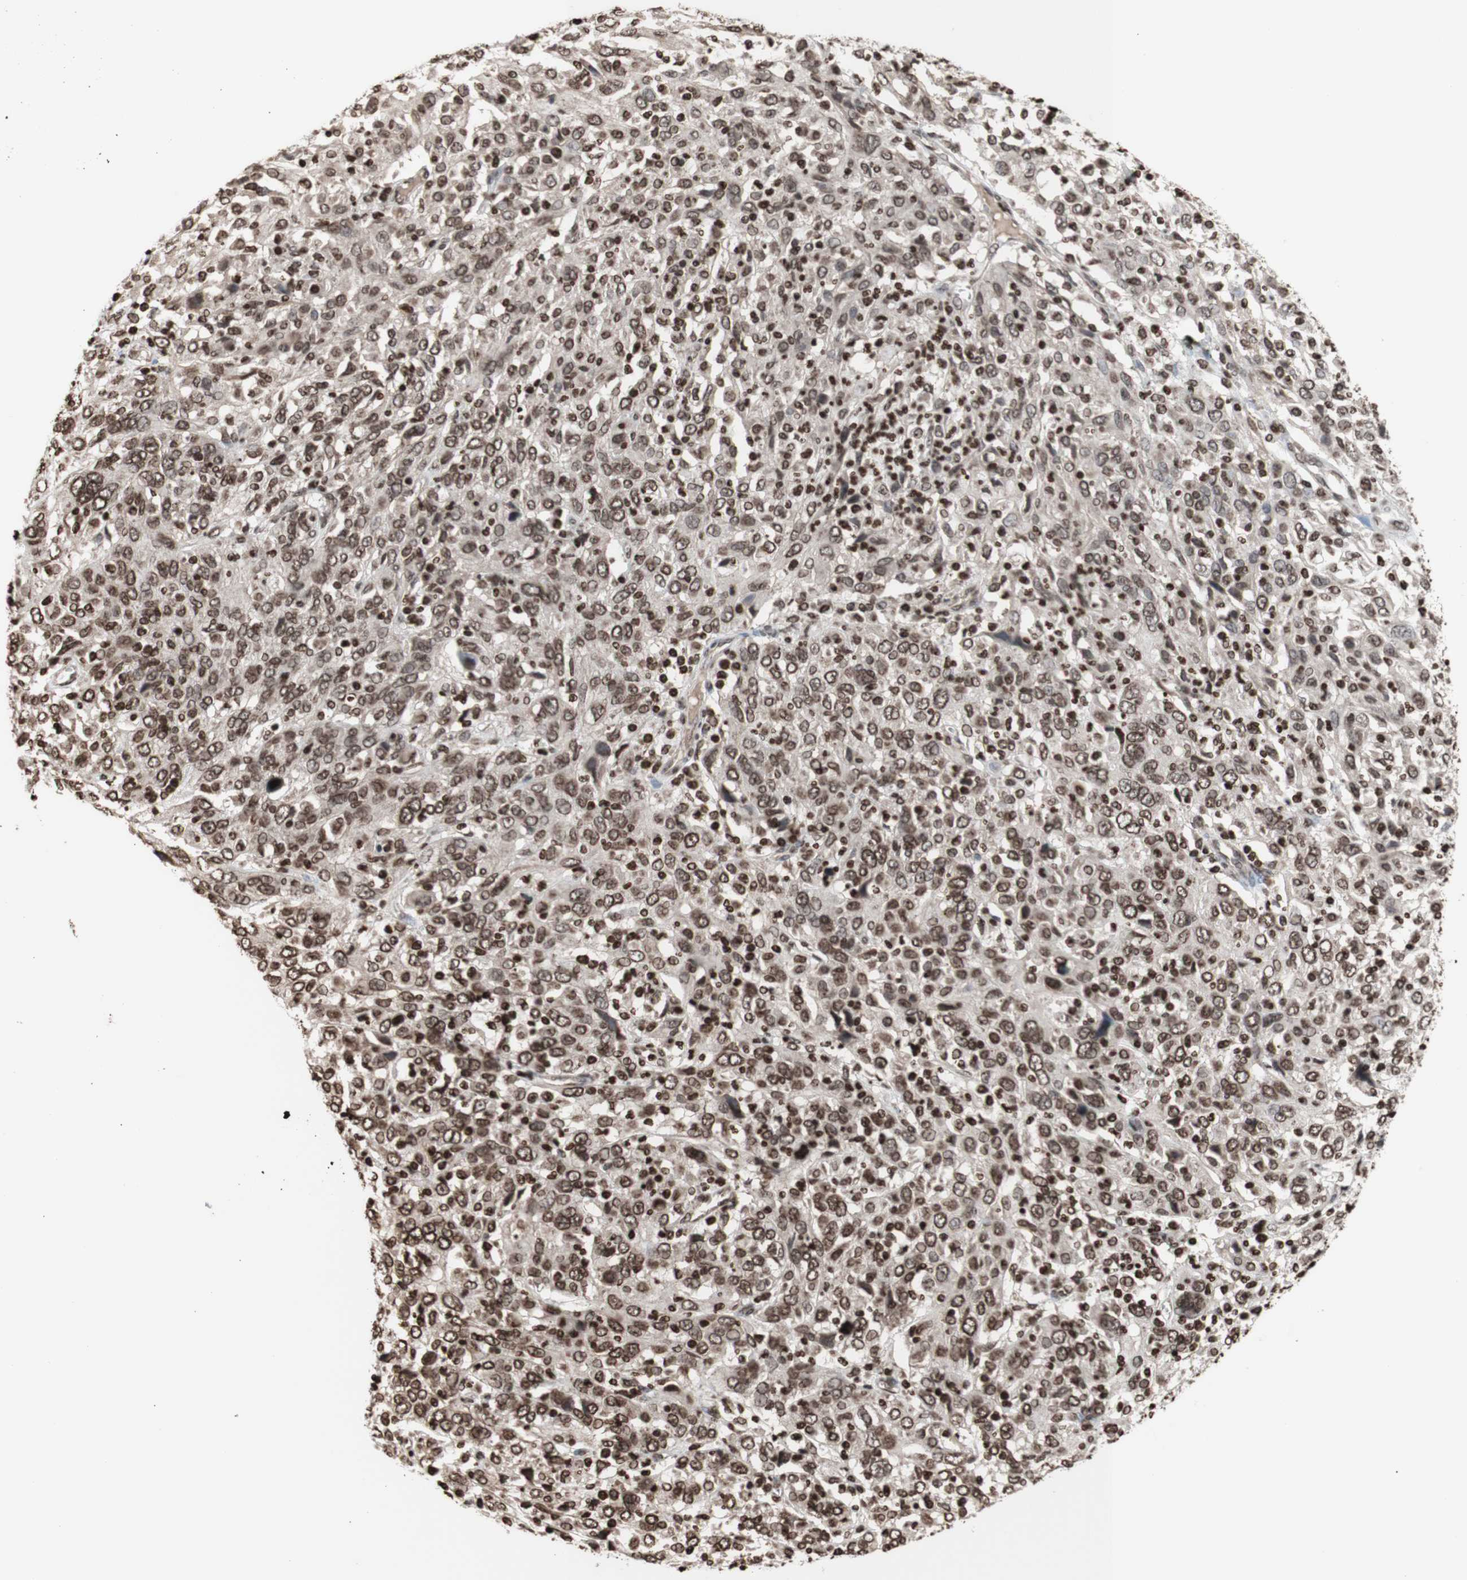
{"staining": {"intensity": "moderate", "quantity": ">75%", "location": "cytoplasmic/membranous,nuclear"}, "tissue": "cervical cancer", "cell_type": "Tumor cells", "image_type": "cancer", "snomed": [{"axis": "morphology", "description": "Squamous cell carcinoma, NOS"}, {"axis": "topography", "description": "Cervix"}], "caption": "DAB immunohistochemical staining of human cervical cancer displays moderate cytoplasmic/membranous and nuclear protein staining in approximately >75% of tumor cells.", "gene": "SNAI2", "patient": {"sex": "female", "age": 46}}